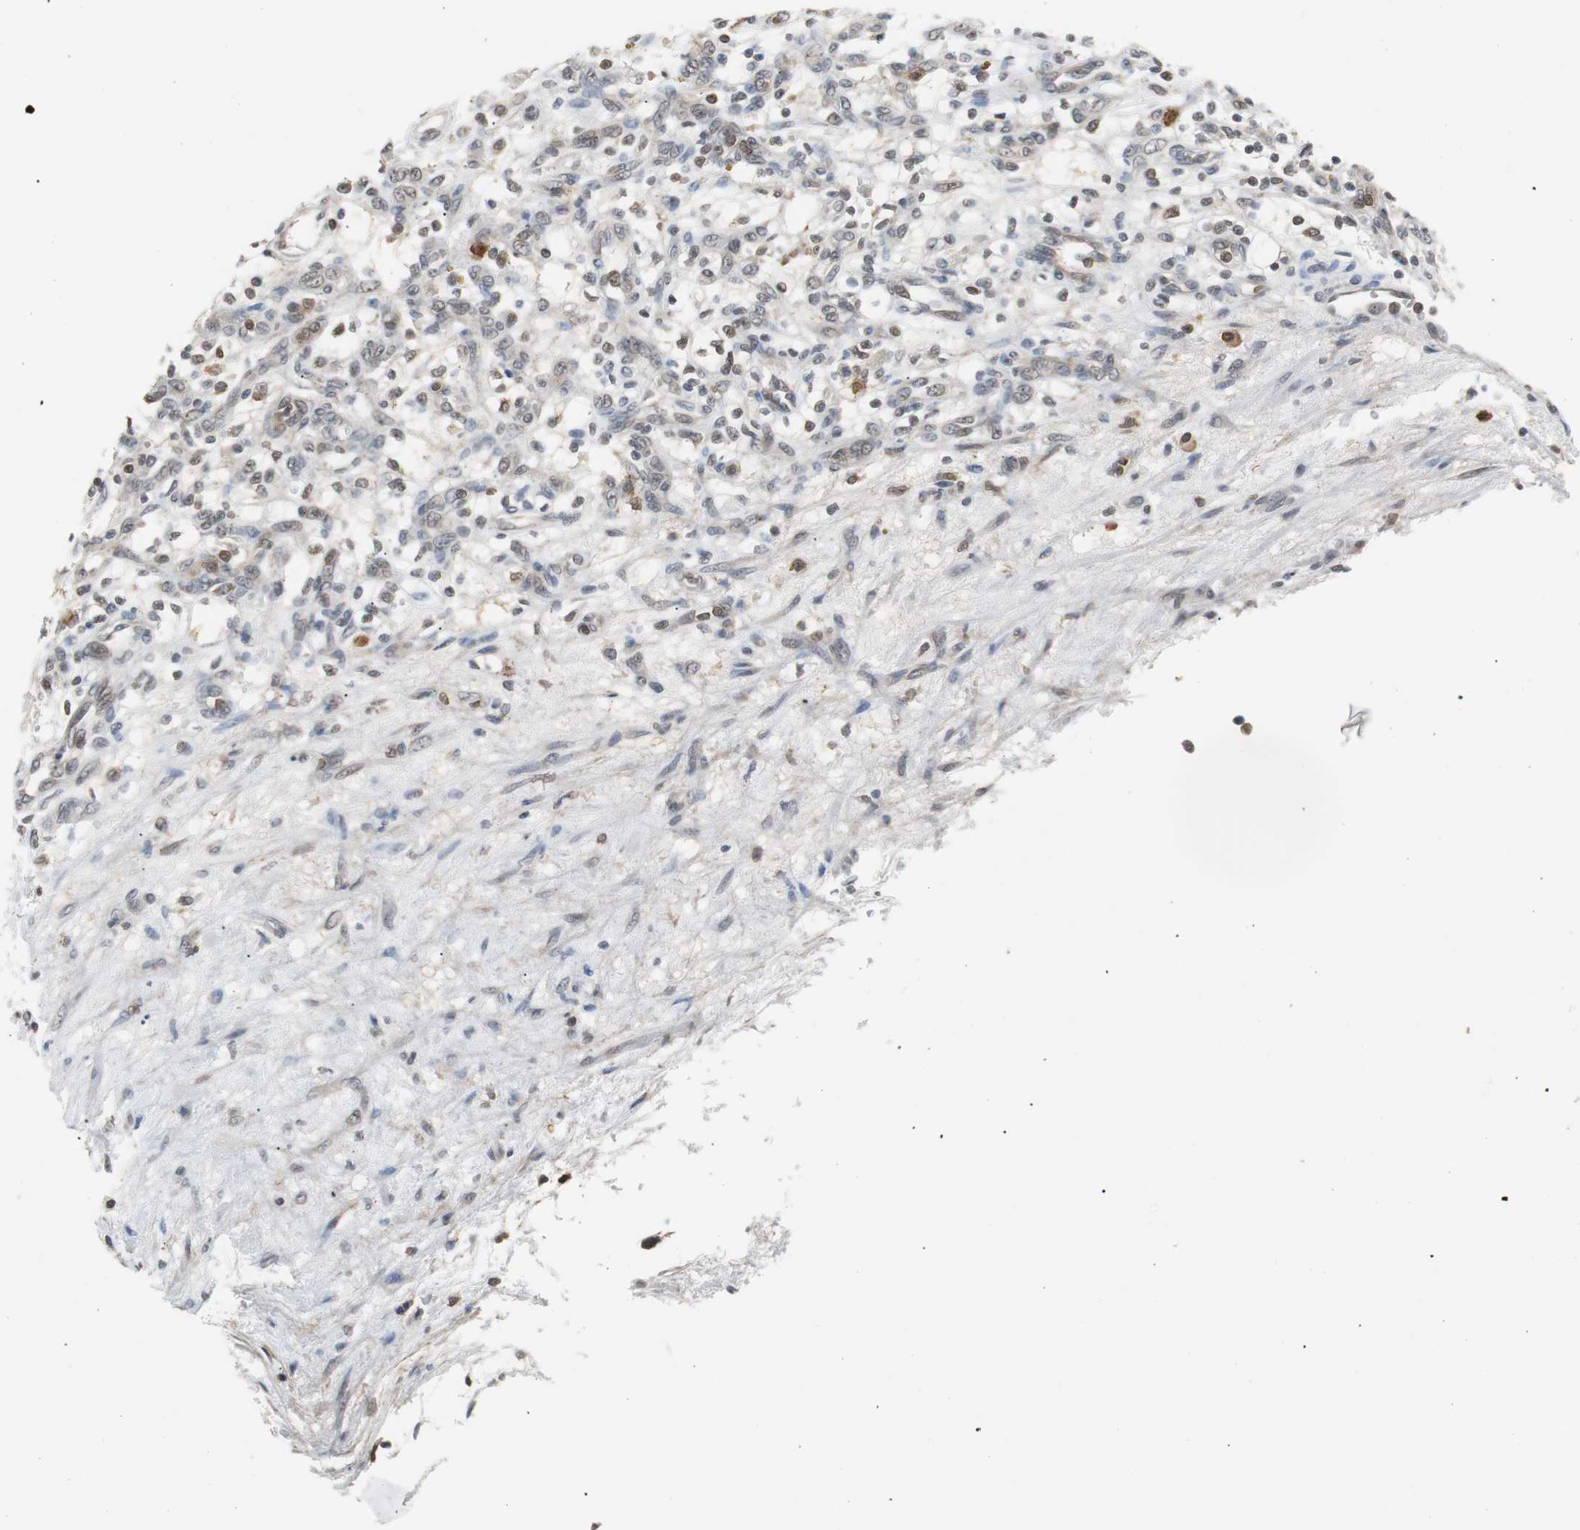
{"staining": {"intensity": "weak", "quantity": "25%-75%", "location": "cytoplasmic/membranous,nuclear"}, "tissue": "renal cancer", "cell_type": "Tumor cells", "image_type": "cancer", "snomed": [{"axis": "morphology", "description": "Adenocarcinoma, NOS"}, {"axis": "topography", "description": "Kidney"}], "caption": "Brown immunohistochemical staining in renal adenocarcinoma demonstrates weak cytoplasmic/membranous and nuclear expression in approximately 25%-75% of tumor cells. (DAB = brown stain, brightfield microscopy at high magnification).", "gene": "SIRT1", "patient": {"sex": "female", "age": 57}}